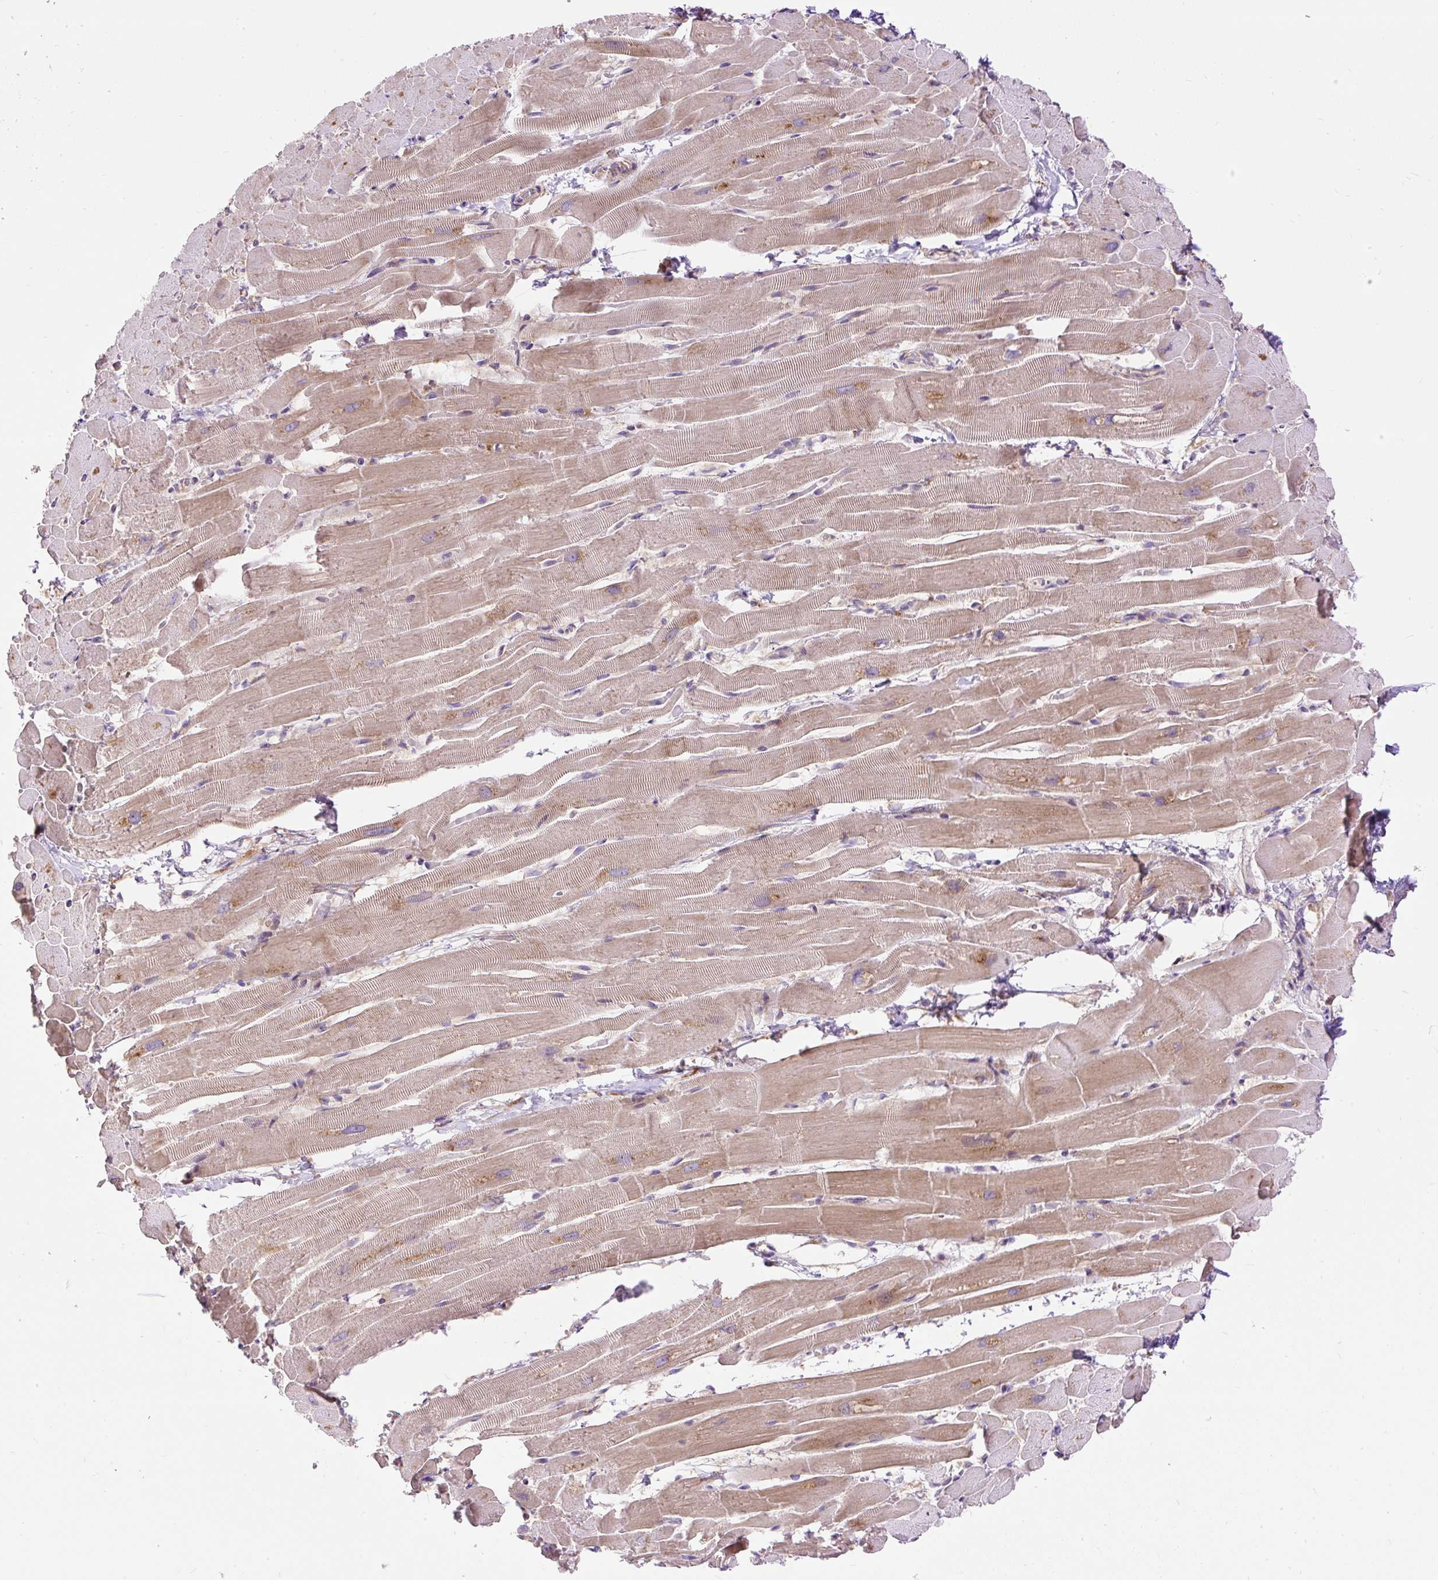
{"staining": {"intensity": "moderate", "quantity": "25%-75%", "location": "cytoplasmic/membranous"}, "tissue": "heart muscle", "cell_type": "Cardiomyocytes", "image_type": "normal", "snomed": [{"axis": "morphology", "description": "Normal tissue, NOS"}, {"axis": "topography", "description": "Heart"}], "caption": "Immunohistochemistry (IHC) micrograph of benign heart muscle: heart muscle stained using IHC shows medium levels of moderate protein expression localized specifically in the cytoplasmic/membranous of cardiomyocytes, appearing as a cytoplasmic/membranous brown color.", "gene": "RPS5", "patient": {"sex": "male", "age": 37}}